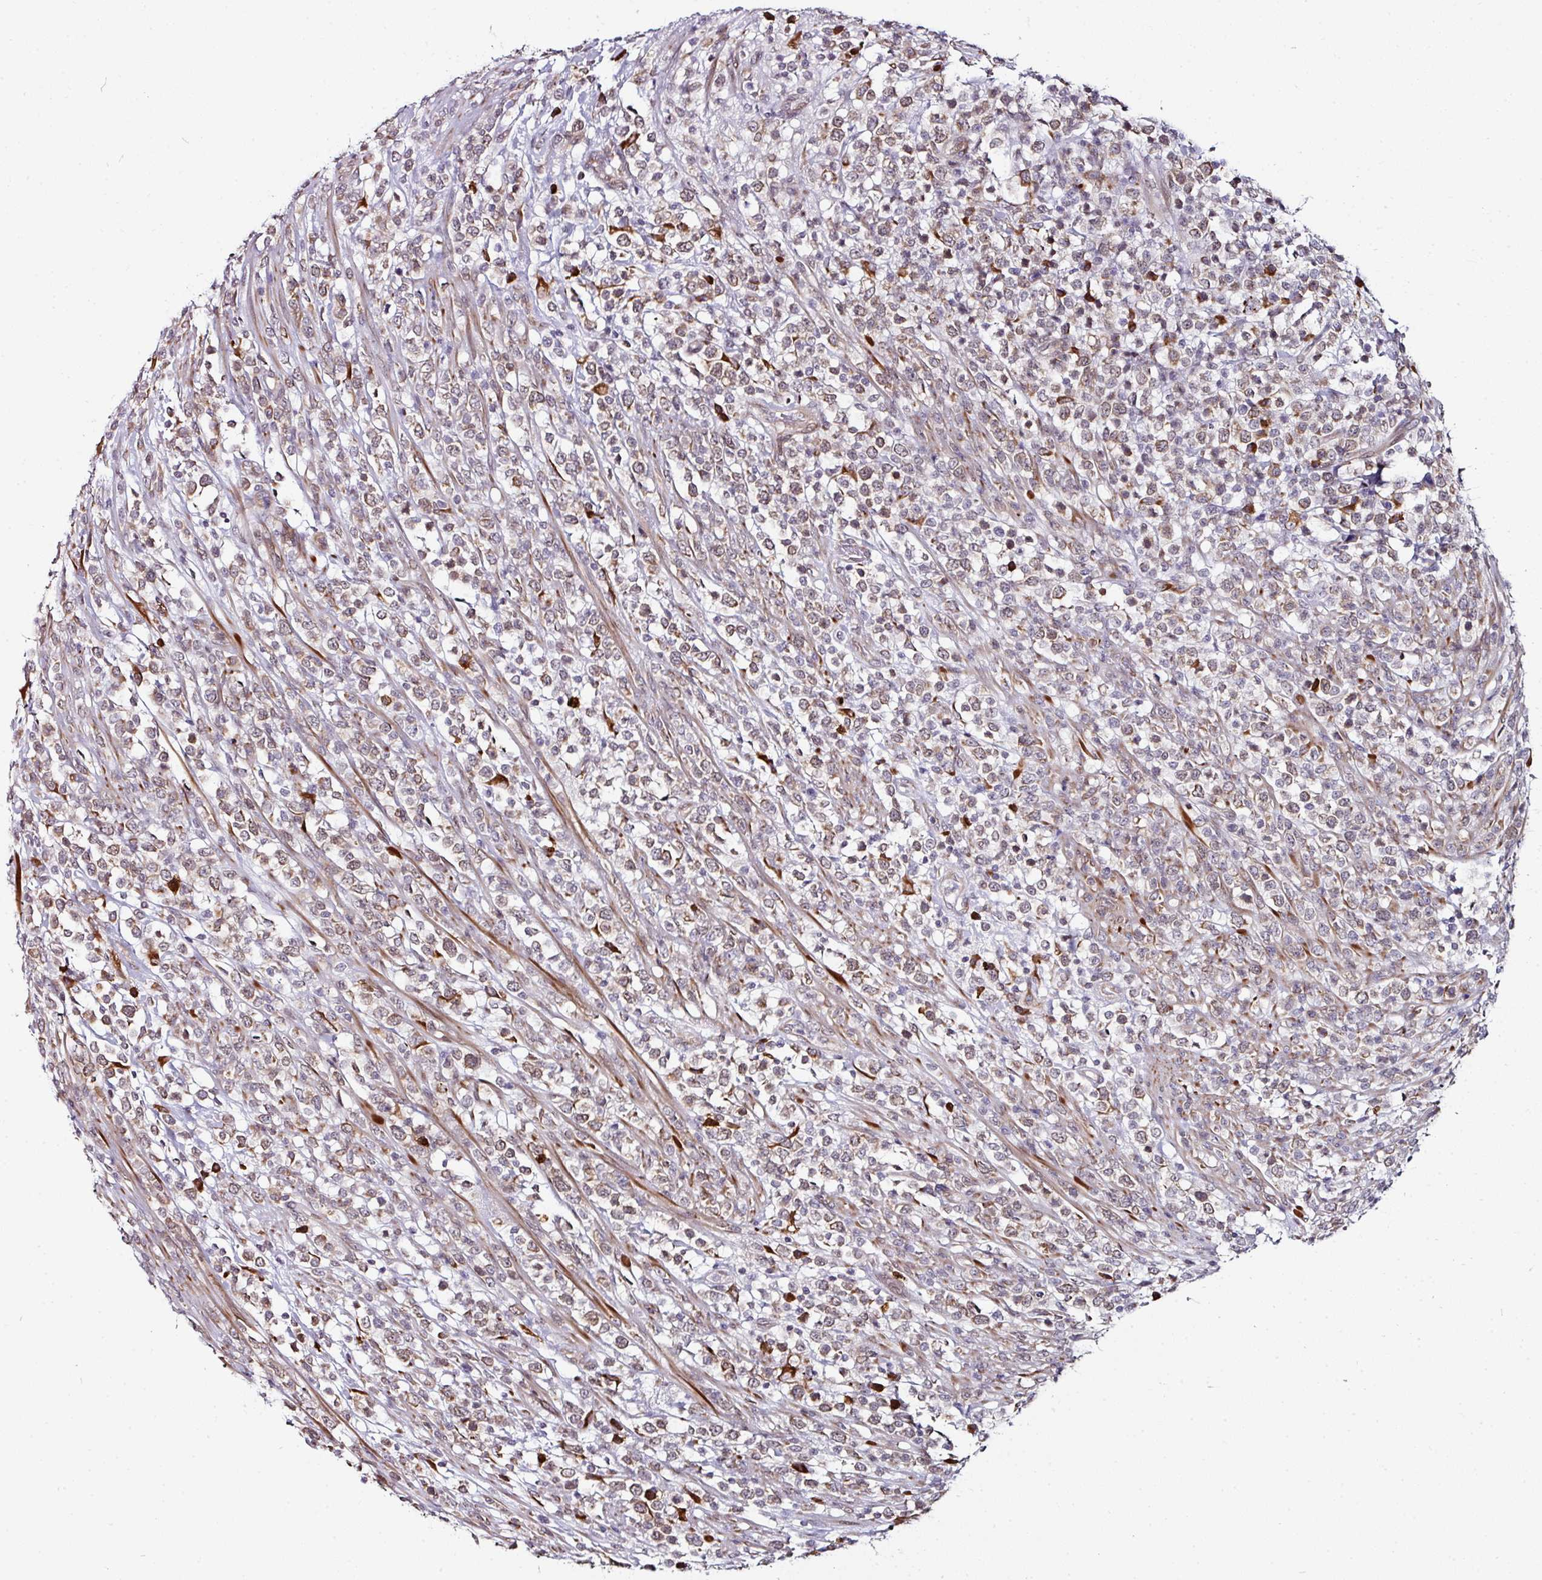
{"staining": {"intensity": "weak", "quantity": "25%-75%", "location": "cytoplasmic/membranous,nuclear"}, "tissue": "lymphoma", "cell_type": "Tumor cells", "image_type": "cancer", "snomed": [{"axis": "morphology", "description": "Malignant lymphoma, non-Hodgkin's type, High grade"}, {"axis": "topography", "description": "Colon"}], "caption": "Lymphoma stained with a brown dye displays weak cytoplasmic/membranous and nuclear positive positivity in about 25%-75% of tumor cells.", "gene": "APOLD1", "patient": {"sex": "female", "age": 53}}